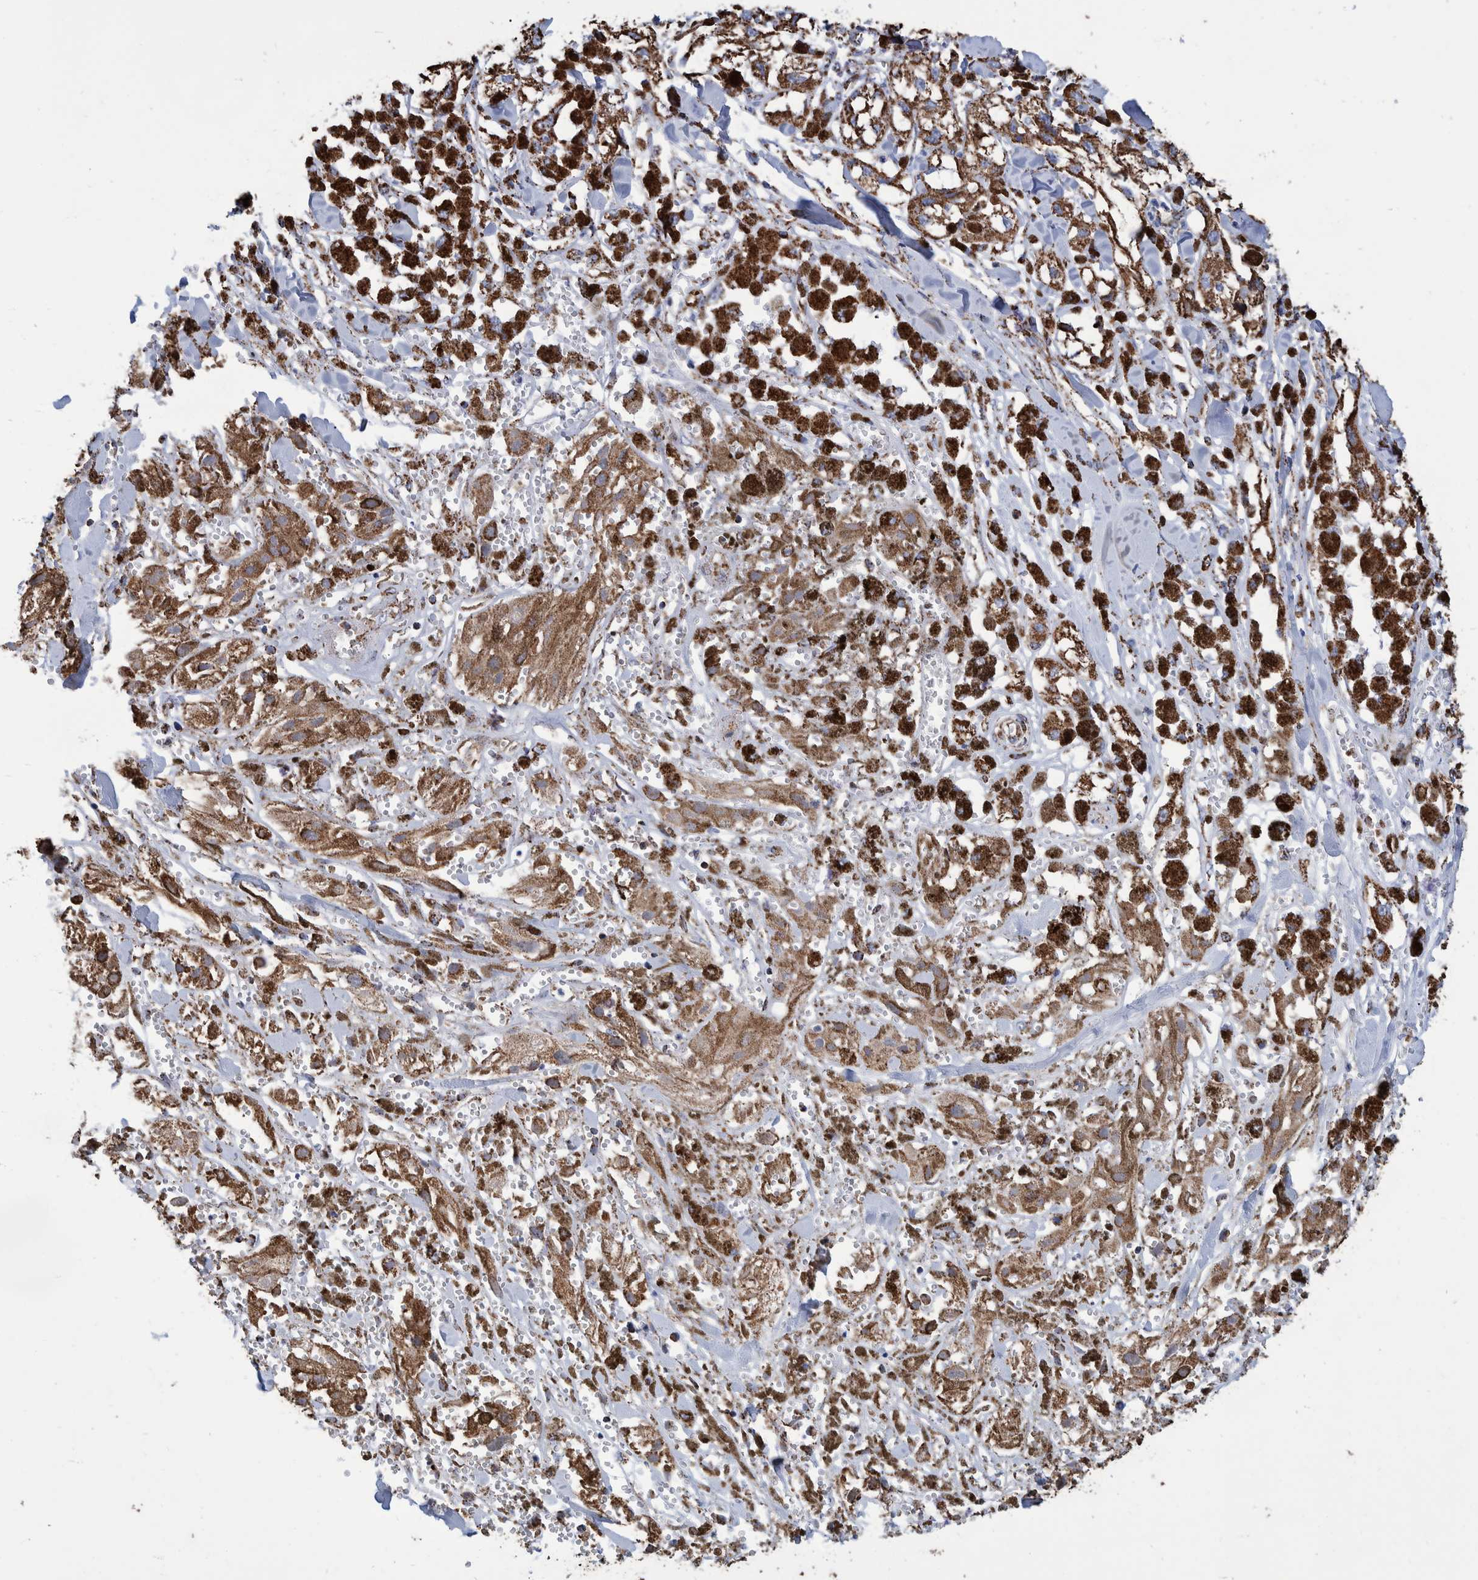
{"staining": {"intensity": "strong", "quantity": ">75%", "location": "cytoplasmic/membranous"}, "tissue": "melanoma", "cell_type": "Tumor cells", "image_type": "cancer", "snomed": [{"axis": "morphology", "description": "Malignant melanoma, NOS"}, {"axis": "topography", "description": "Skin"}], "caption": "High-magnification brightfield microscopy of melanoma stained with DAB (brown) and counterstained with hematoxylin (blue). tumor cells exhibit strong cytoplasmic/membranous expression is appreciated in about>75% of cells.", "gene": "VPS26C", "patient": {"sex": "male", "age": 88}}